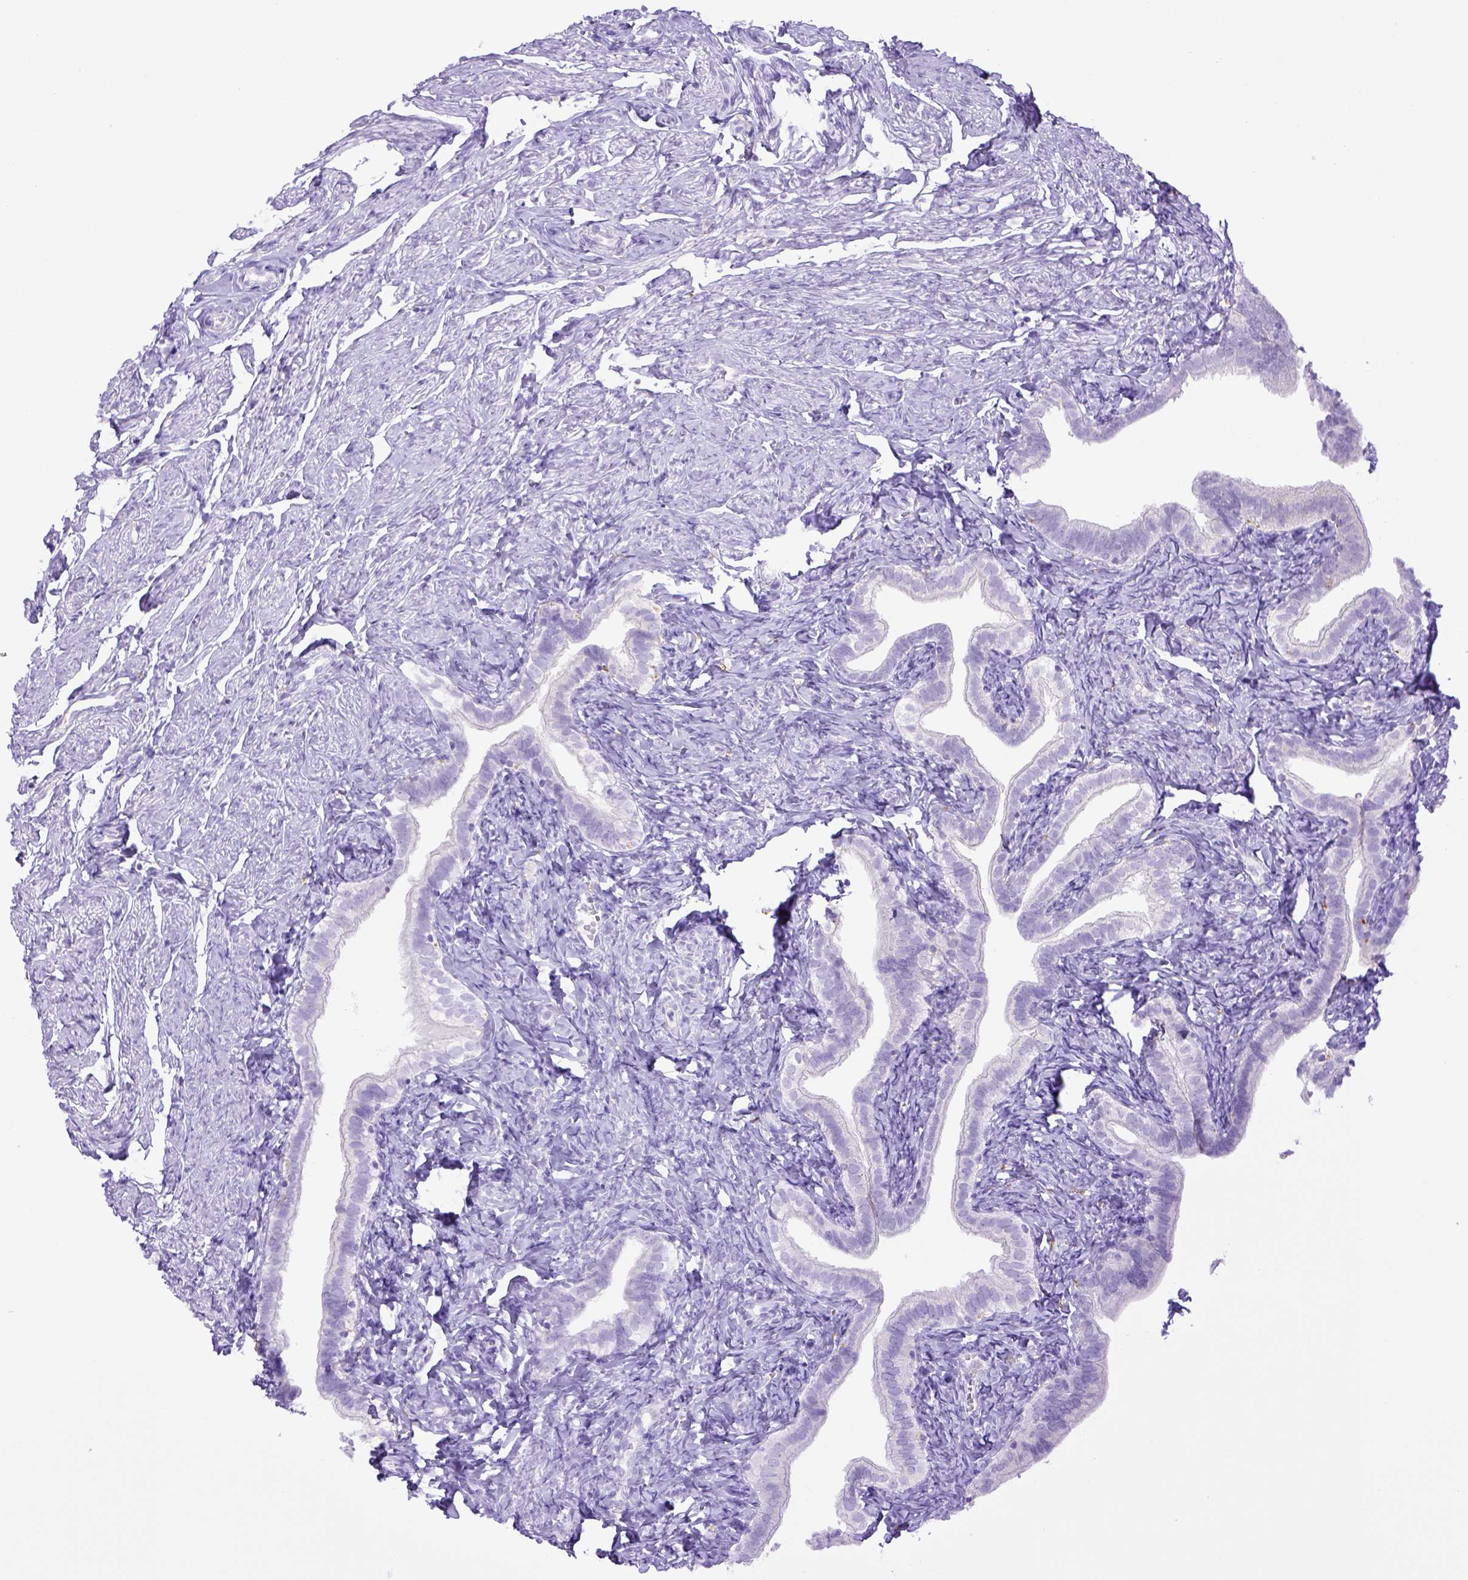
{"staining": {"intensity": "negative", "quantity": "none", "location": "none"}, "tissue": "fallopian tube", "cell_type": "Glandular cells", "image_type": "normal", "snomed": [{"axis": "morphology", "description": "Normal tissue, NOS"}, {"axis": "topography", "description": "Fallopian tube"}], "caption": "Human fallopian tube stained for a protein using immunohistochemistry (IHC) shows no positivity in glandular cells.", "gene": "CD68", "patient": {"sex": "female", "age": 41}}